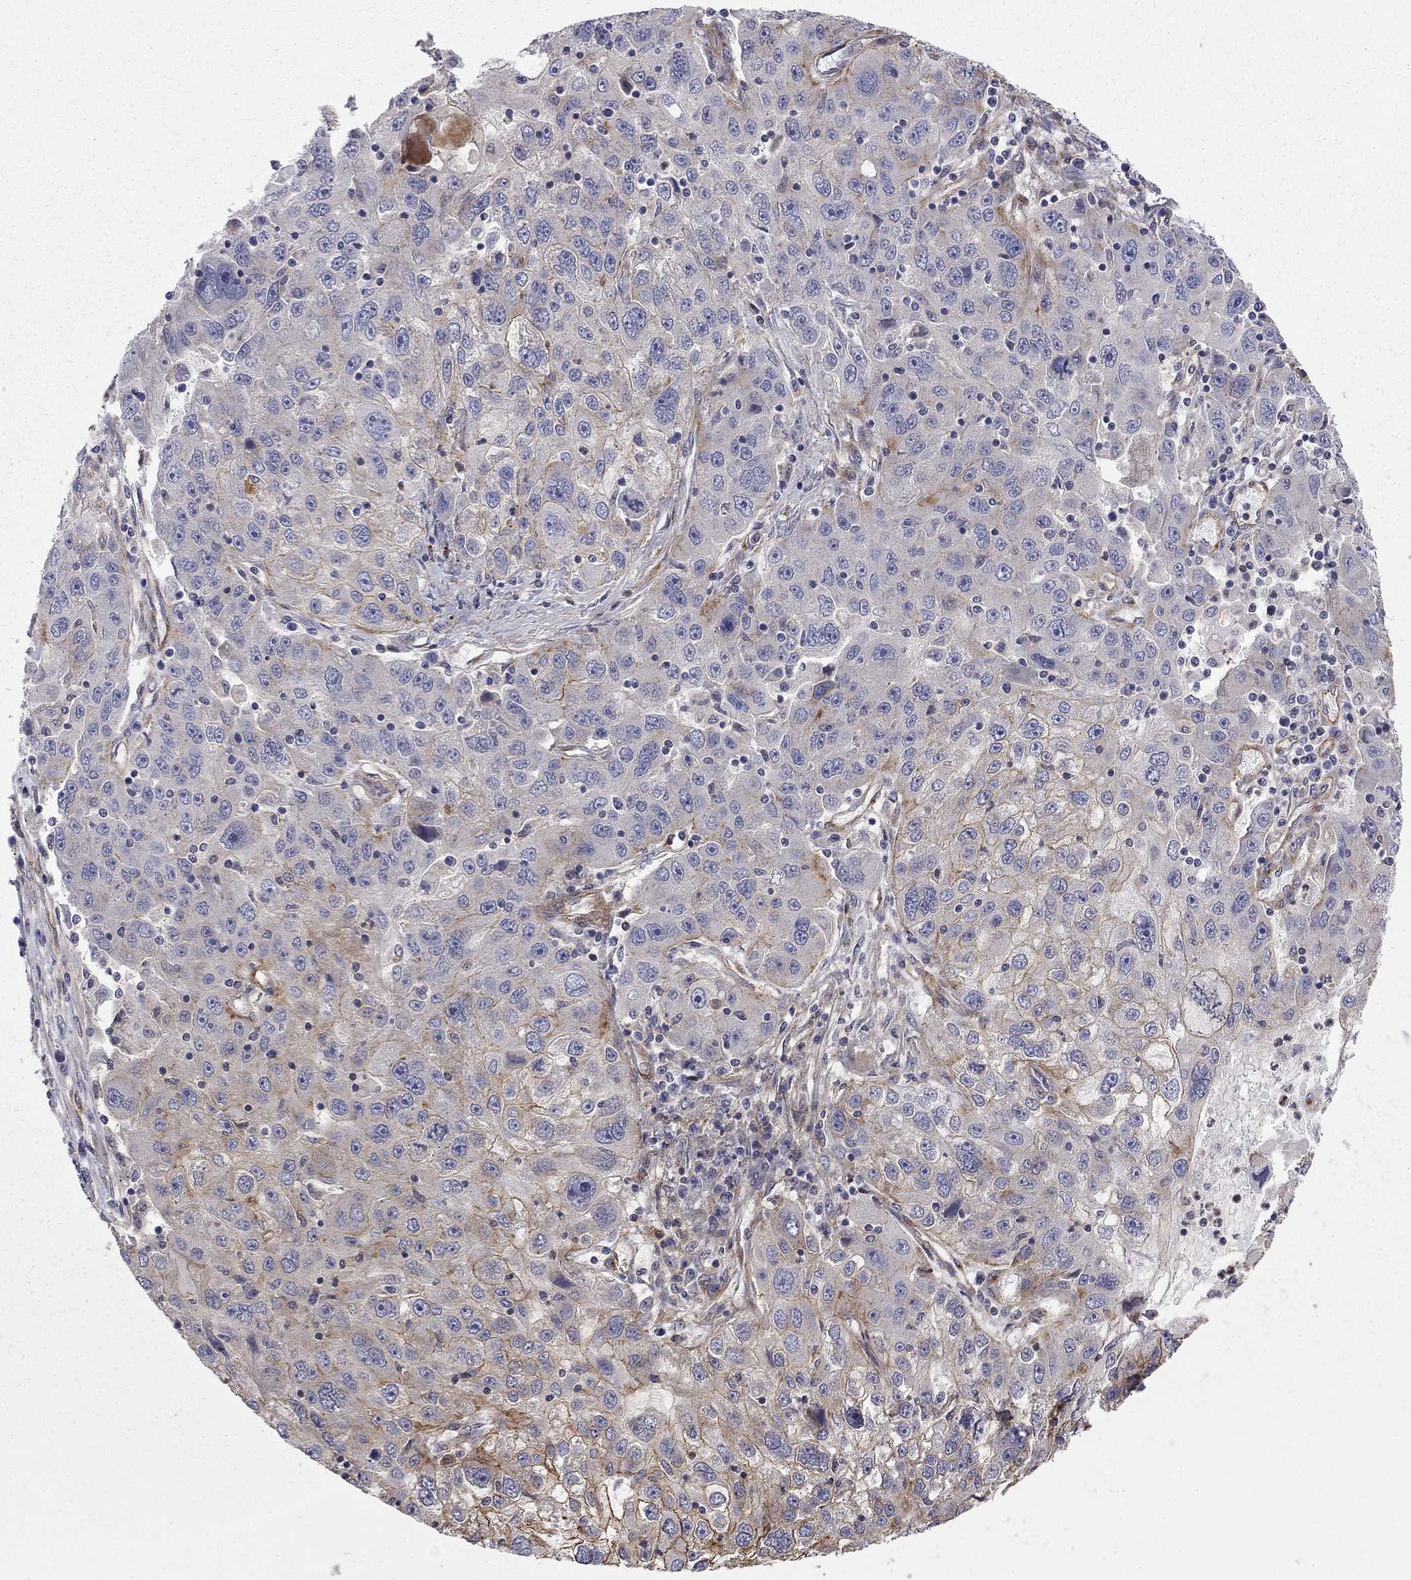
{"staining": {"intensity": "moderate", "quantity": "<25%", "location": "cytoplasmic/membranous"}, "tissue": "stomach cancer", "cell_type": "Tumor cells", "image_type": "cancer", "snomed": [{"axis": "morphology", "description": "Adenocarcinoma, NOS"}, {"axis": "topography", "description": "Stomach"}], "caption": "An image of human stomach cancer (adenocarcinoma) stained for a protein displays moderate cytoplasmic/membranous brown staining in tumor cells.", "gene": "RASEF", "patient": {"sex": "male", "age": 56}}